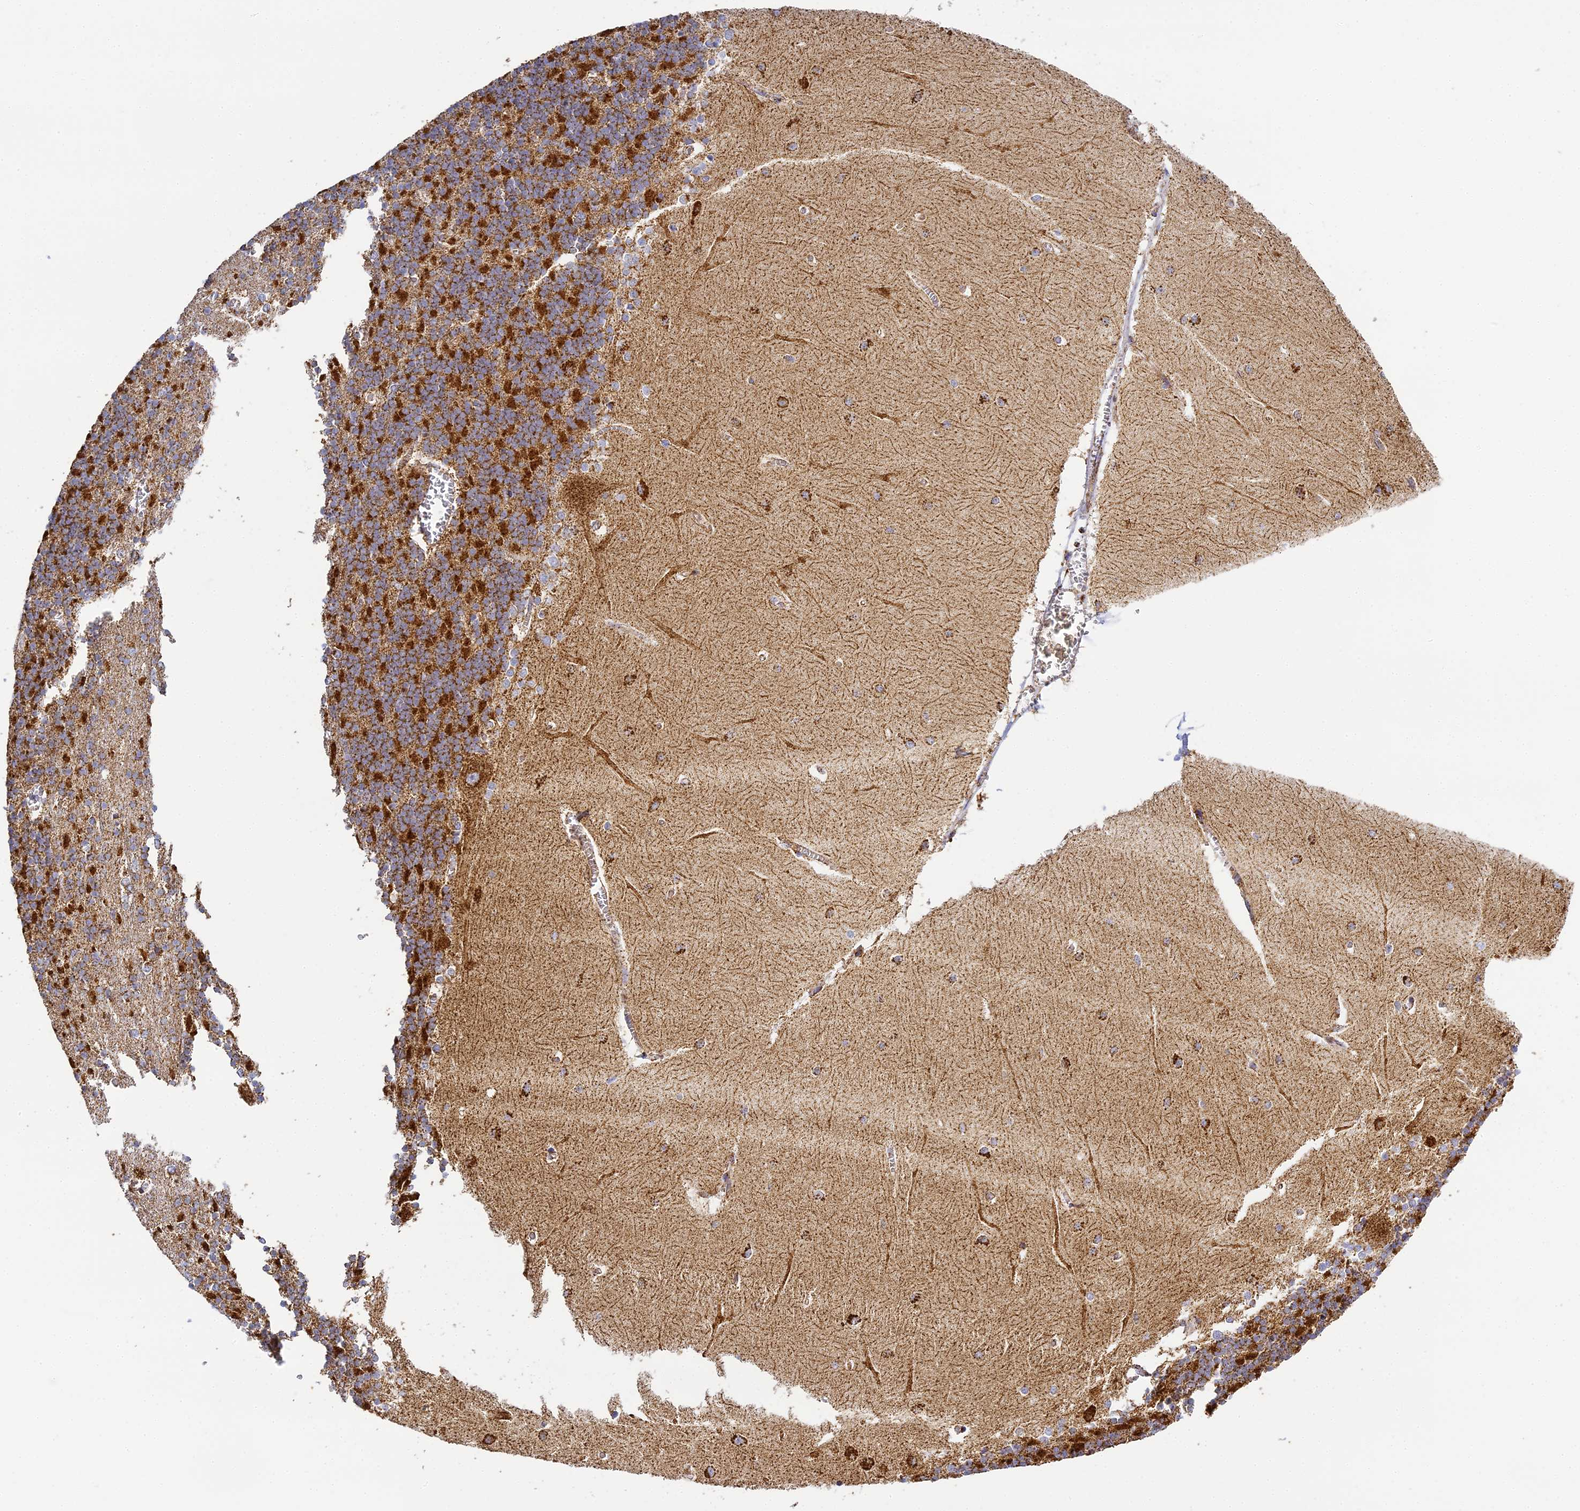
{"staining": {"intensity": "strong", "quantity": ">75%", "location": "cytoplasmic/membranous"}, "tissue": "cerebellum", "cell_type": "Cells in granular layer", "image_type": "normal", "snomed": [{"axis": "morphology", "description": "Normal tissue, NOS"}, {"axis": "topography", "description": "Cerebellum"}], "caption": "Cells in granular layer show strong cytoplasmic/membranous staining in about >75% of cells in normal cerebellum. (brown staining indicates protein expression, while blue staining denotes nuclei).", "gene": "STK17A", "patient": {"sex": "male", "age": 37}}